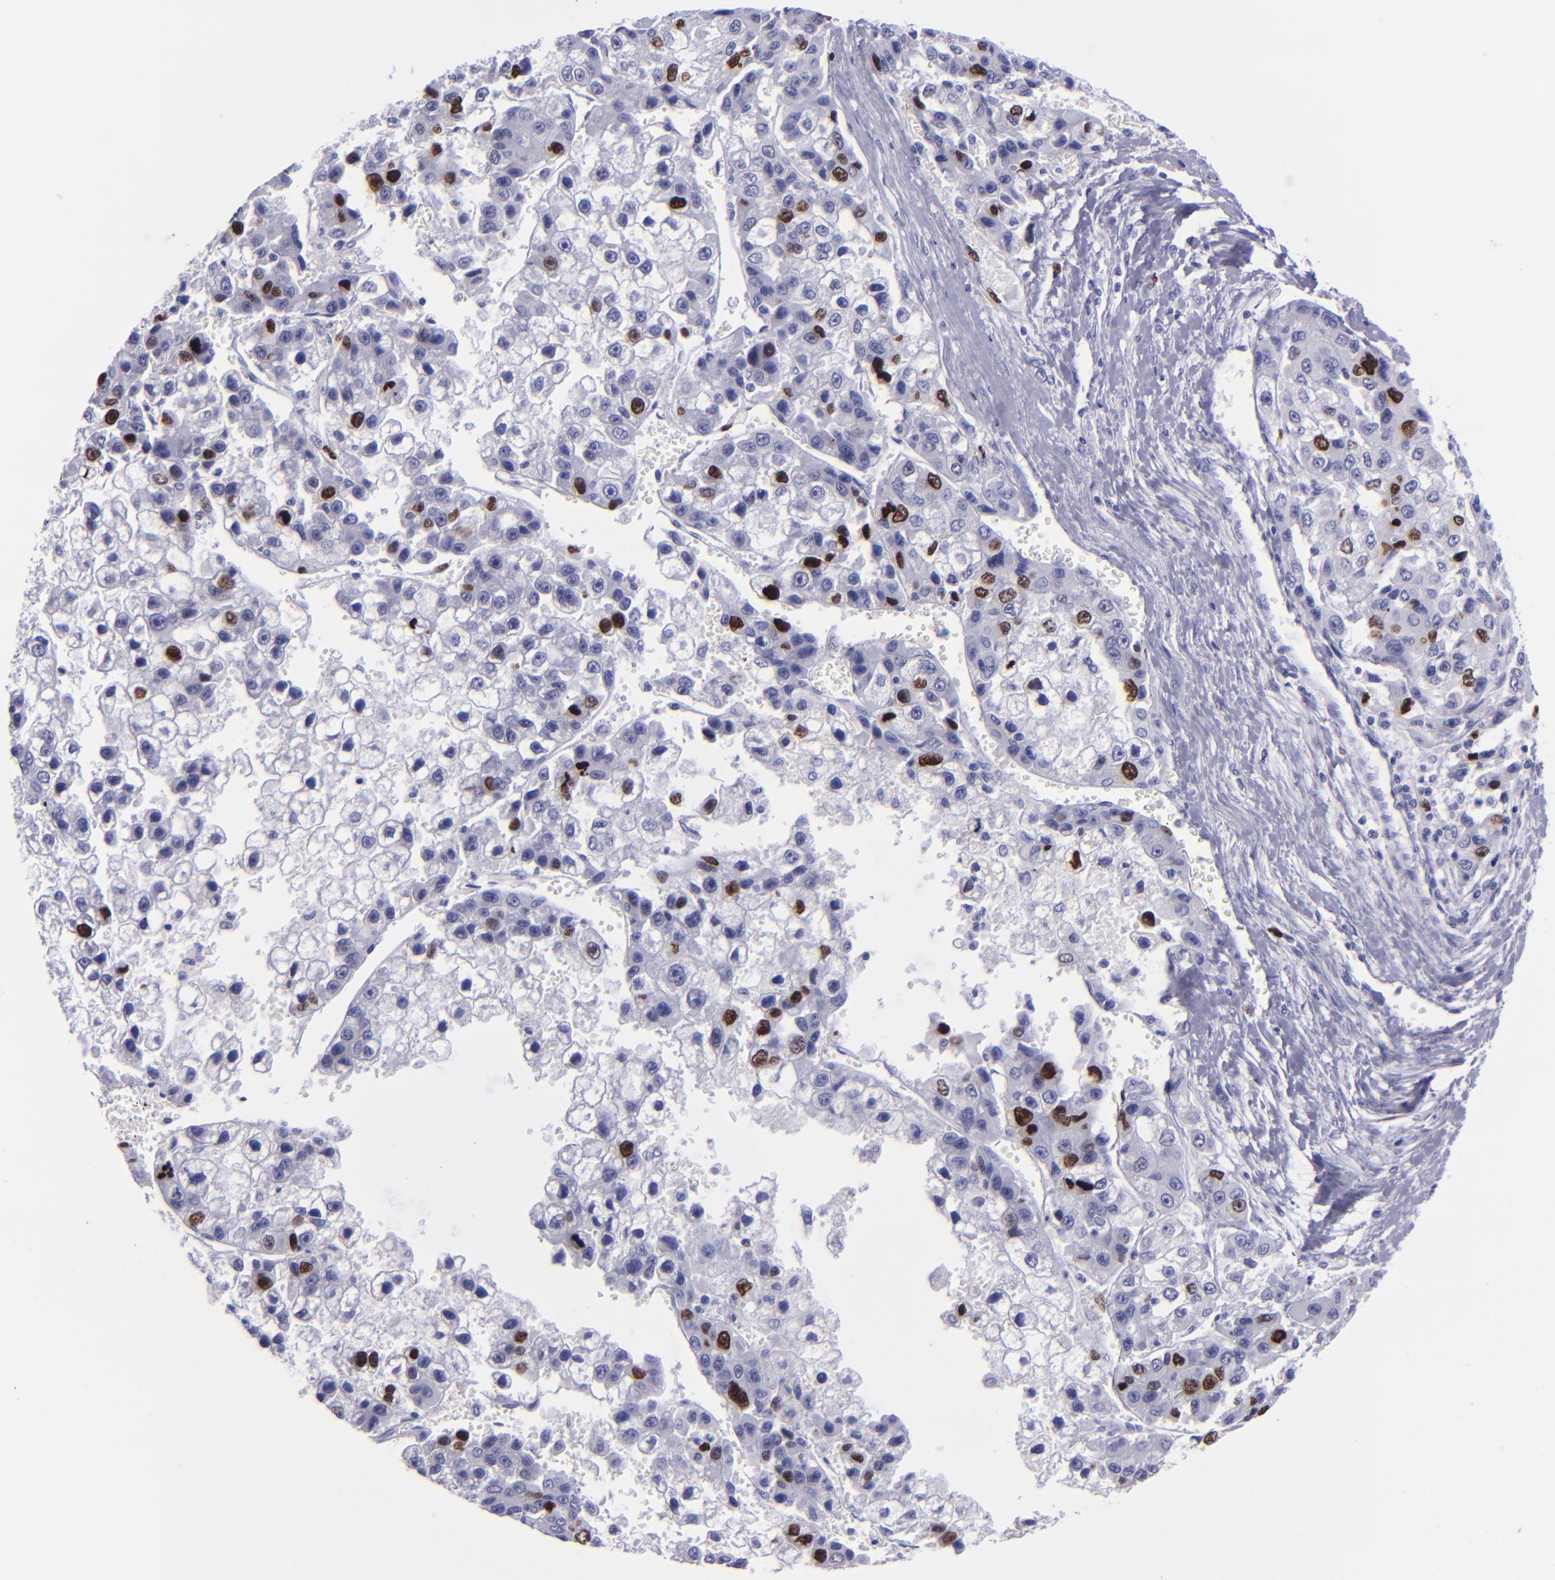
{"staining": {"intensity": "strong", "quantity": "<25%", "location": "nuclear"}, "tissue": "liver cancer", "cell_type": "Tumor cells", "image_type": "cancer", "snomed": [{"axis": "morphology", "description": "Carcinoma, Hepatocellular, NOS"}, {"axis": "topography", "description": "Liver"}], "caption": "Strong nuclear expression for a protein is seen in about <25% of tumor cells of liver cancer using immunohistochemistry.", "gene": "TOP2A", "patient": {"sex": "female", "age": 66}}